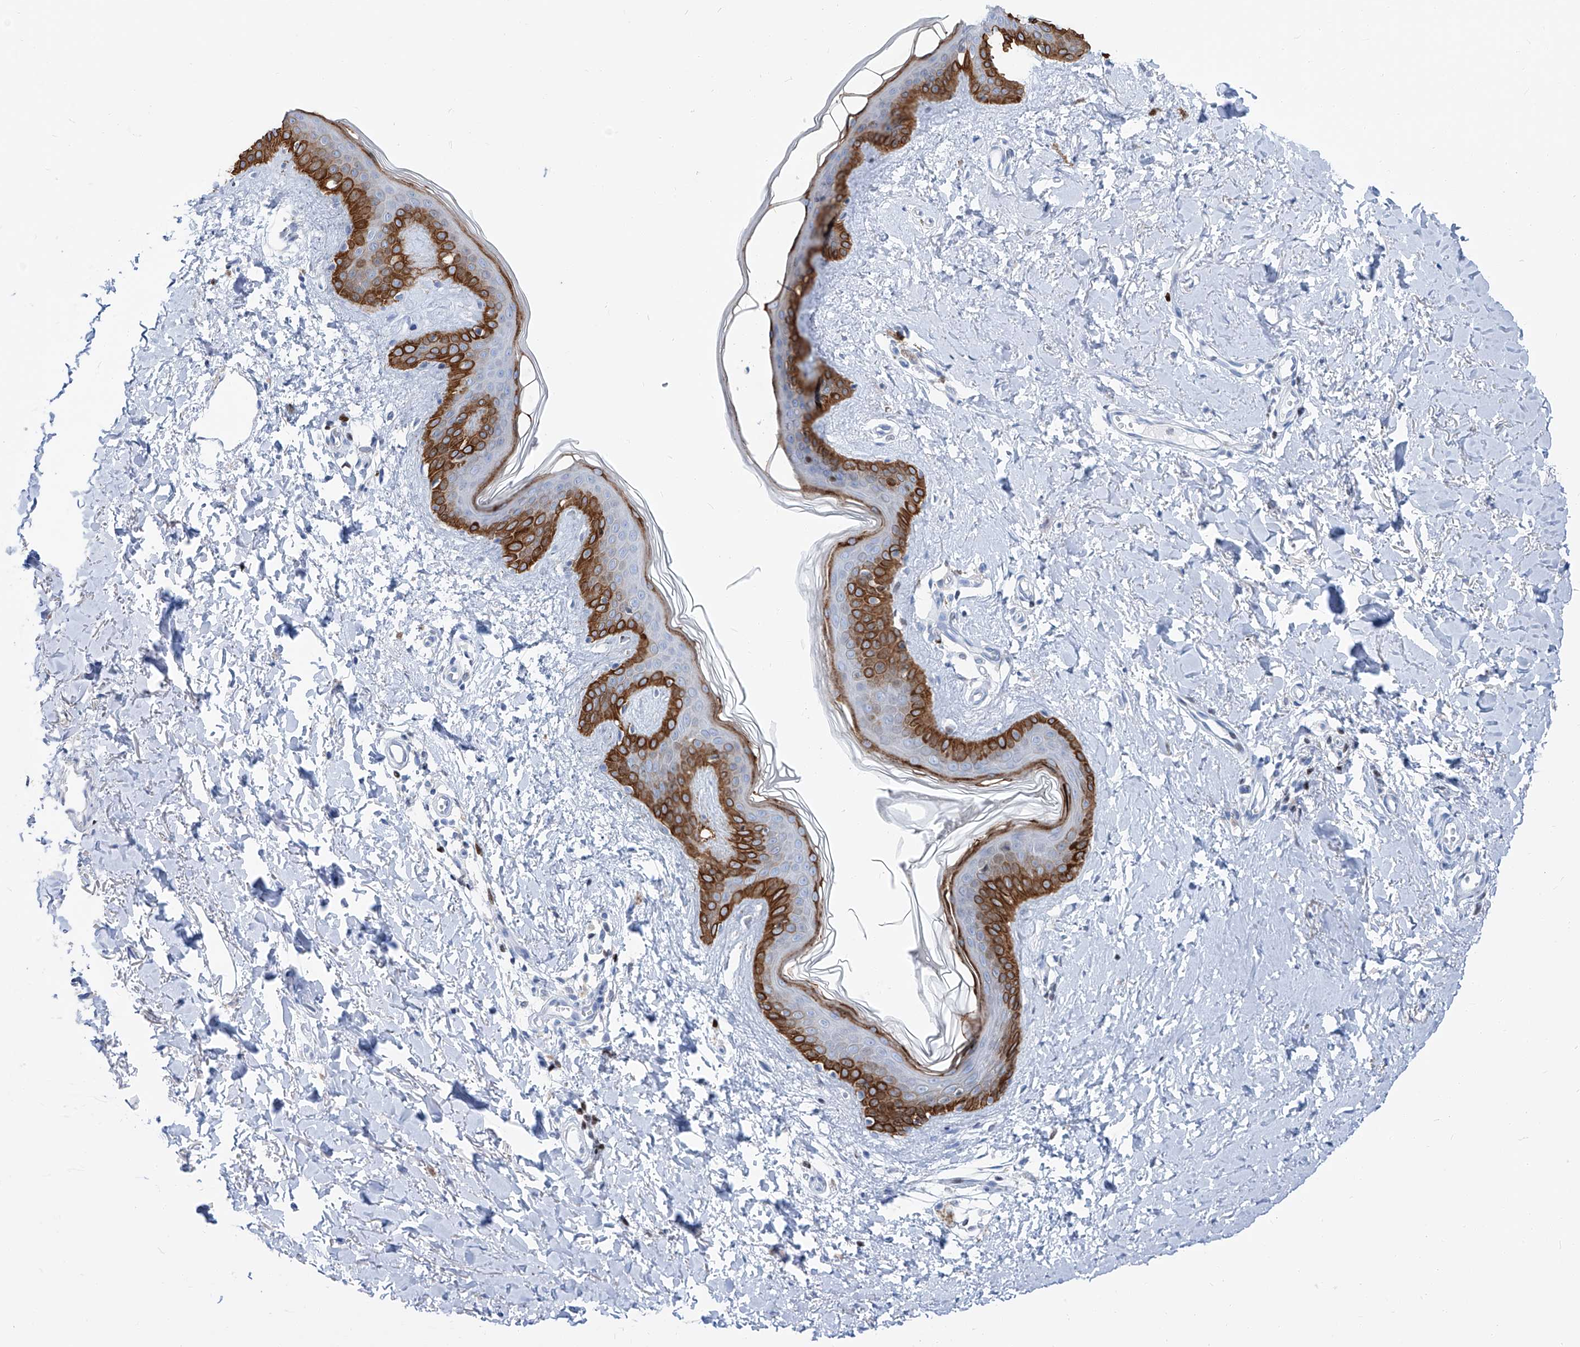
{"staining": {"intensity": "negative", "quantity": "none", "location": "none"}, "tissue": "skin", "cell_type": "Fibroblasts", "image_type": "normal", "snomed": [{"axis": "morphology", "description": "Normal tissue, NOS"}, {"axis": "topography", "description": "Skin"}], "caption": "DAB immunohistochemical staining of normal human skin shows no significant expression in fibroblasts.", "gene": "FRS3", "patient": {"sex": "female", "age": 46}}